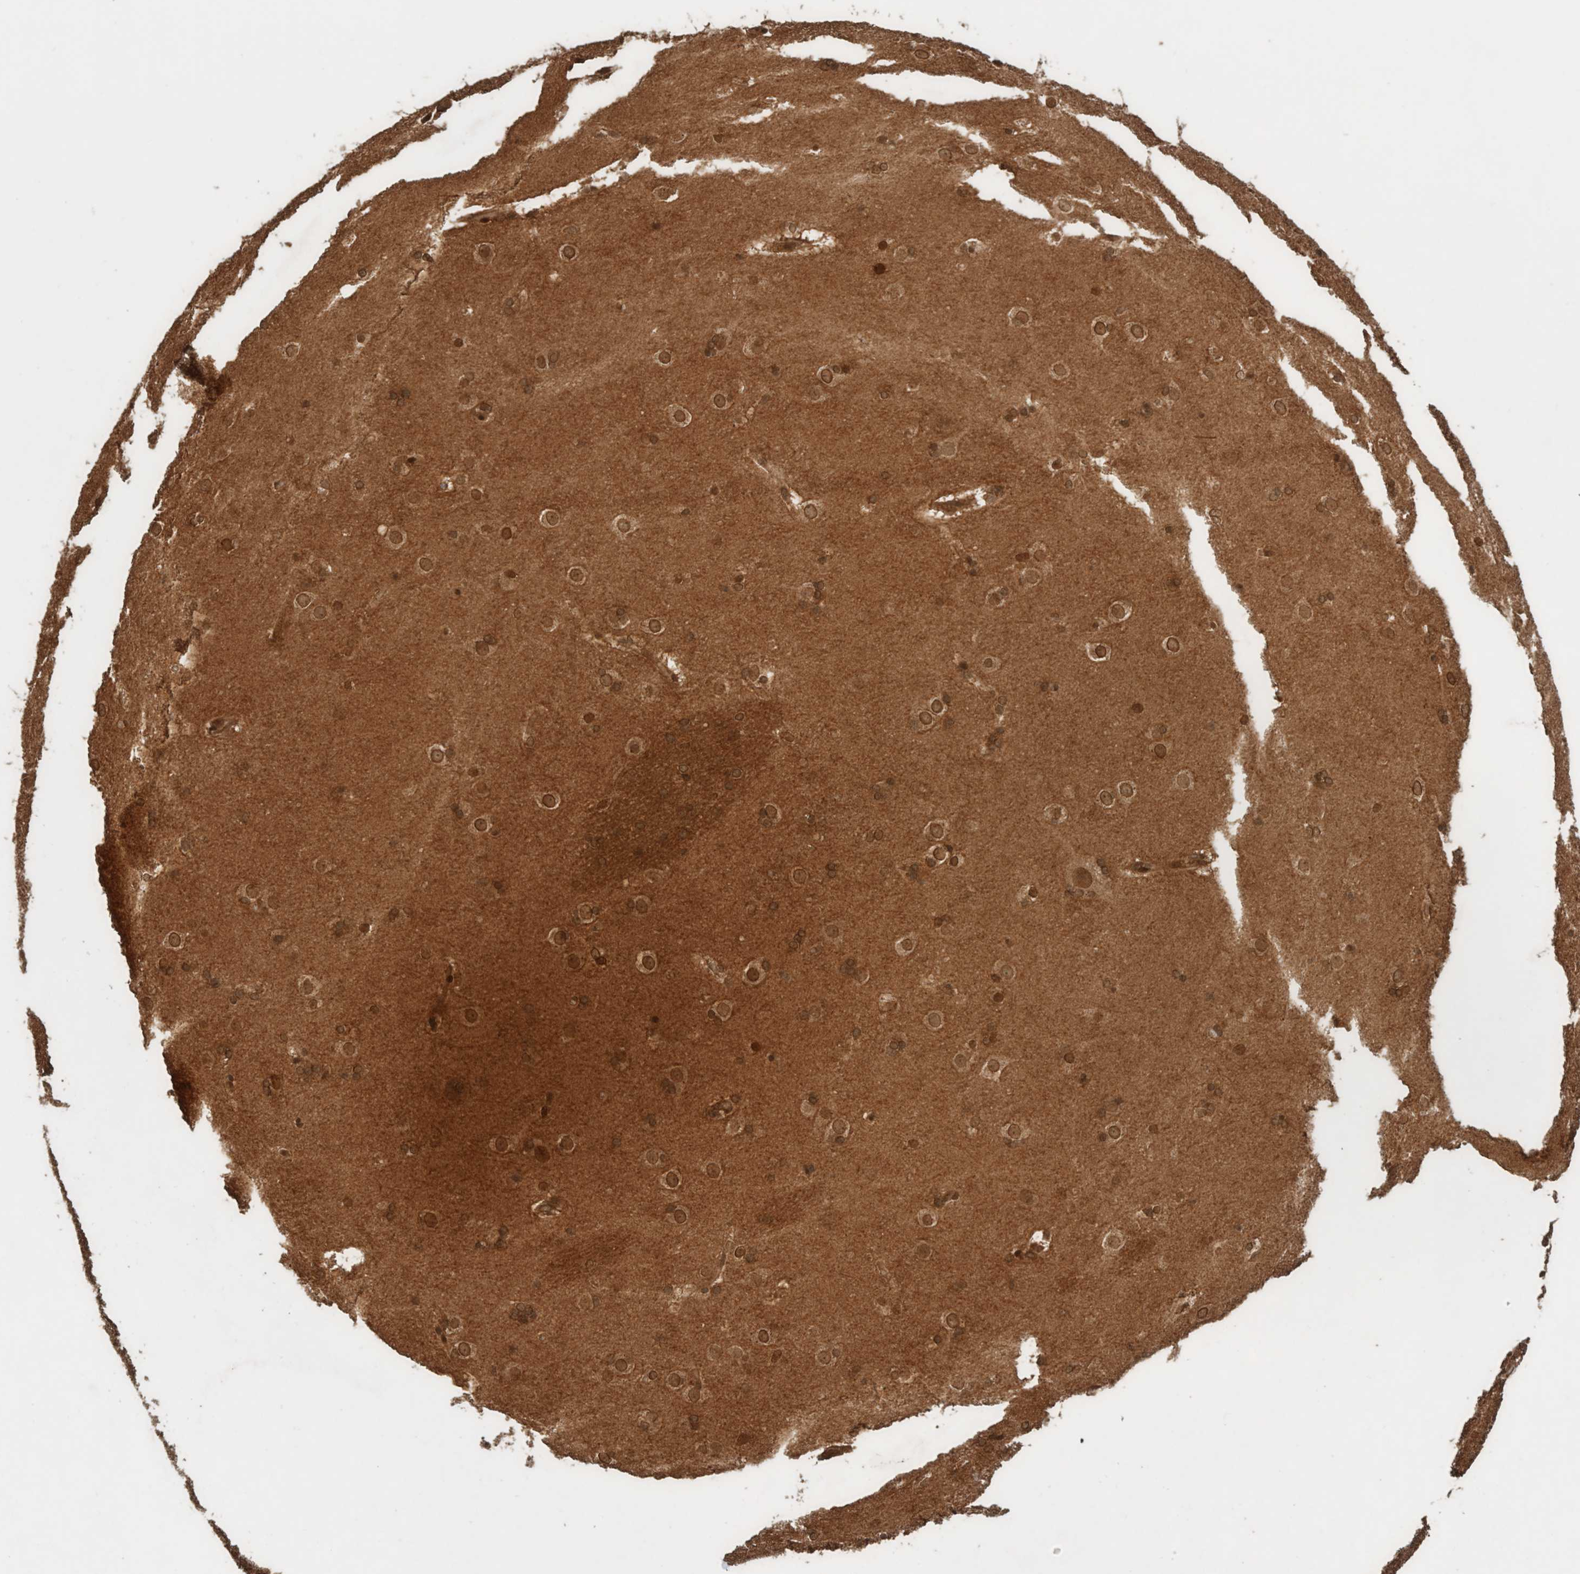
{"staining": {"intensity": "moderate", "quantity": ">75%", "location": "cytoplasmic/membranous,nuclear"}, "tissue": "caudate", "cell_type": "Glial cells", "image_type": "normal", "snomed": [{"axis": "morphology", "description": "Normal tissue, NOS"}, {"axis": "topography", "description": "Lateral ventricle wall"}], "caption": "Moderate cytoplasmic/membranous,nuclear expression is seen in approximately >75% of glial cells in normal caudate.", "gene": "CNTROB", "patient": {"sex": "female", "age": 19}}